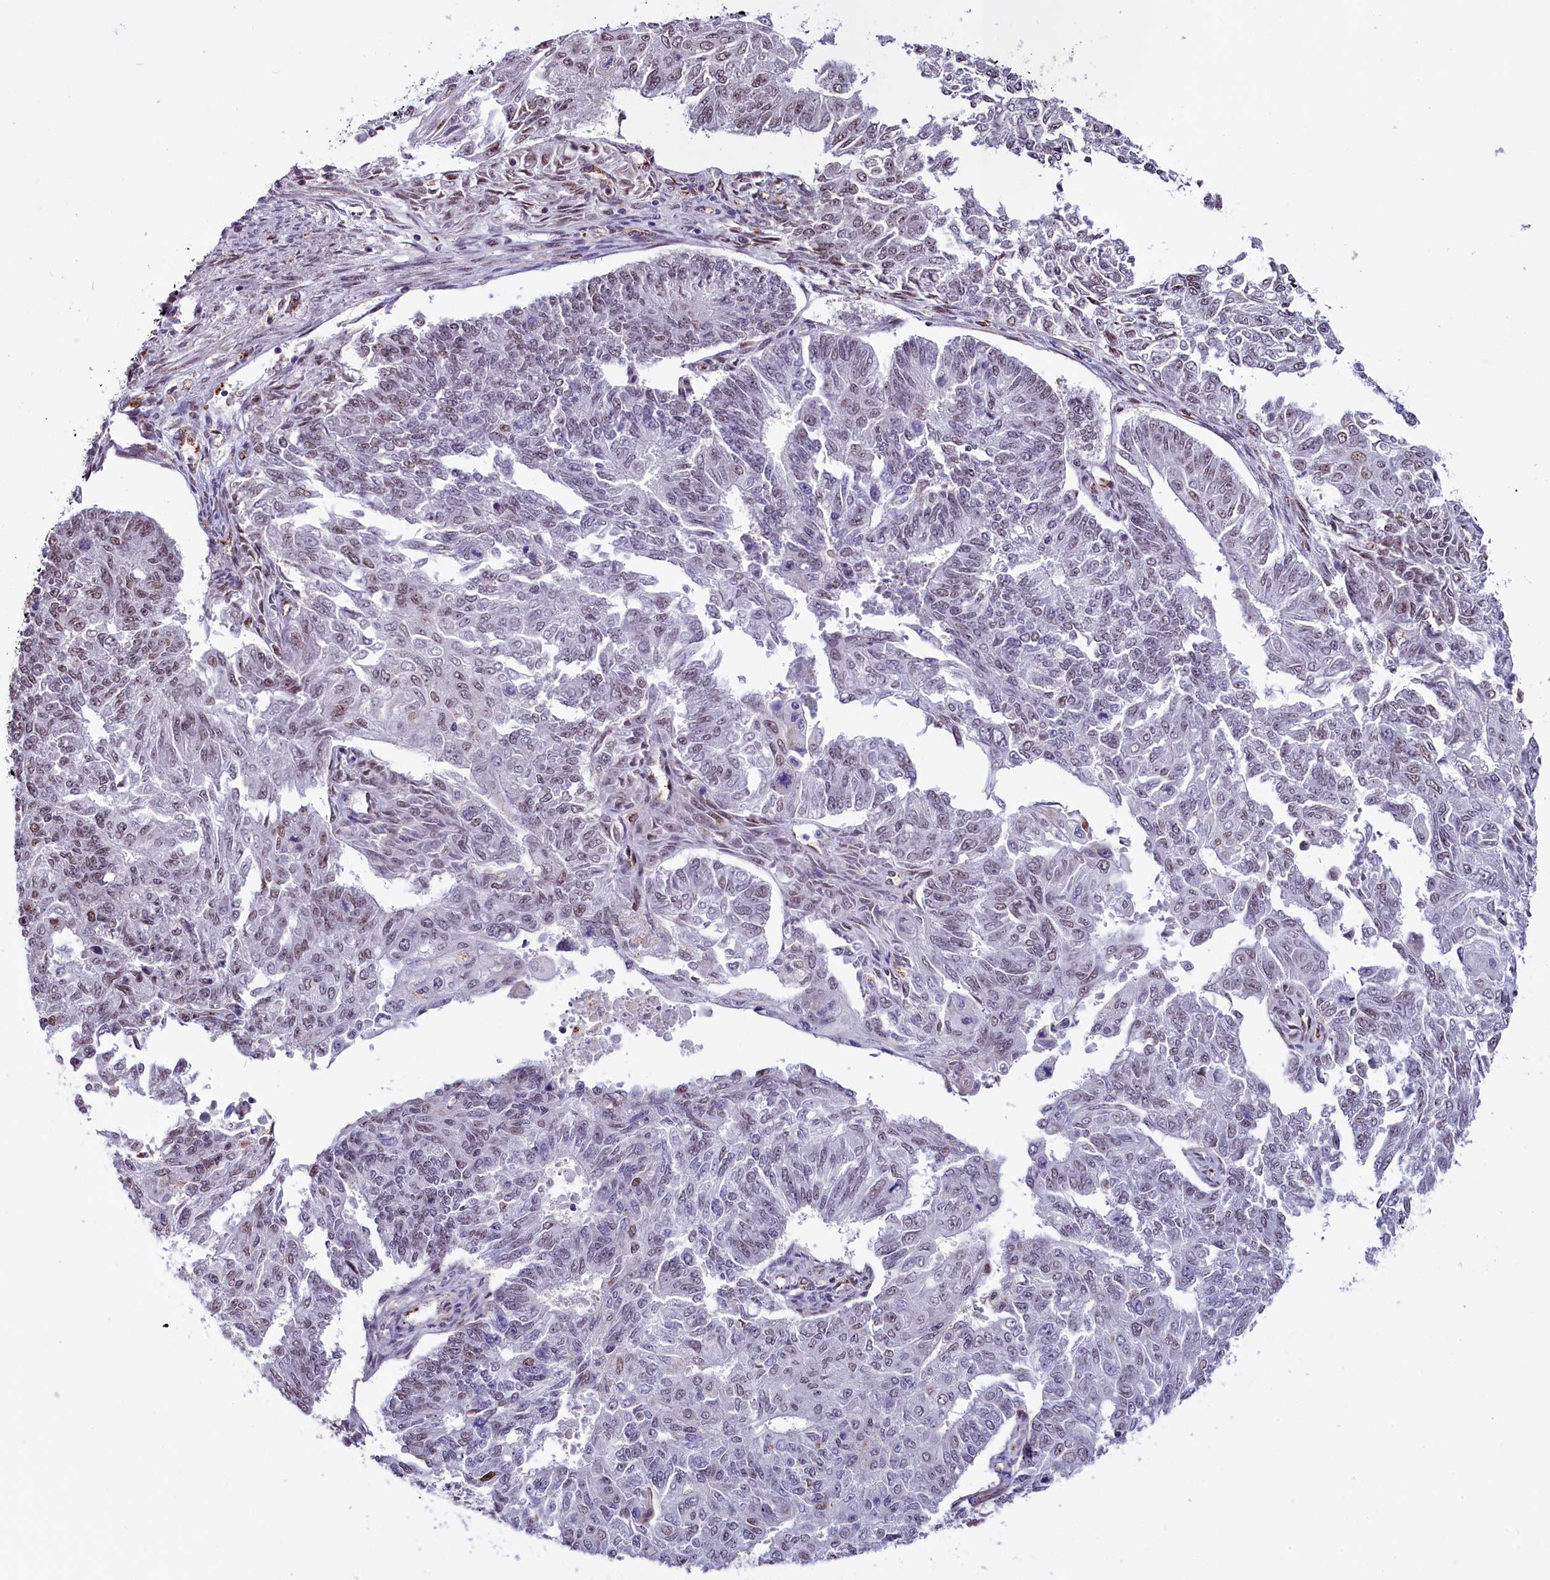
{"staining": {"intensity": "moderate", "quantity": "<25%", "location": "nuclear"}, "tissue": "endometrial cancer", "cell_type": "Tumor cells", "image_type": "cancer", "snomed": [{"axis": "morphology", "description": "Adenocarcinoma, NOS"}, {"axis": "topography", "description": "Endometrium"}], "caption": "A photomicrograph showing moderate nuclear expression in approximately <25% of tumor cells in adenocarcinoma (endometrial), as visualized by brown immunohistochemical staining.", "gene": "MRPL54", "patient": {"sex": "female", "age": 32}}